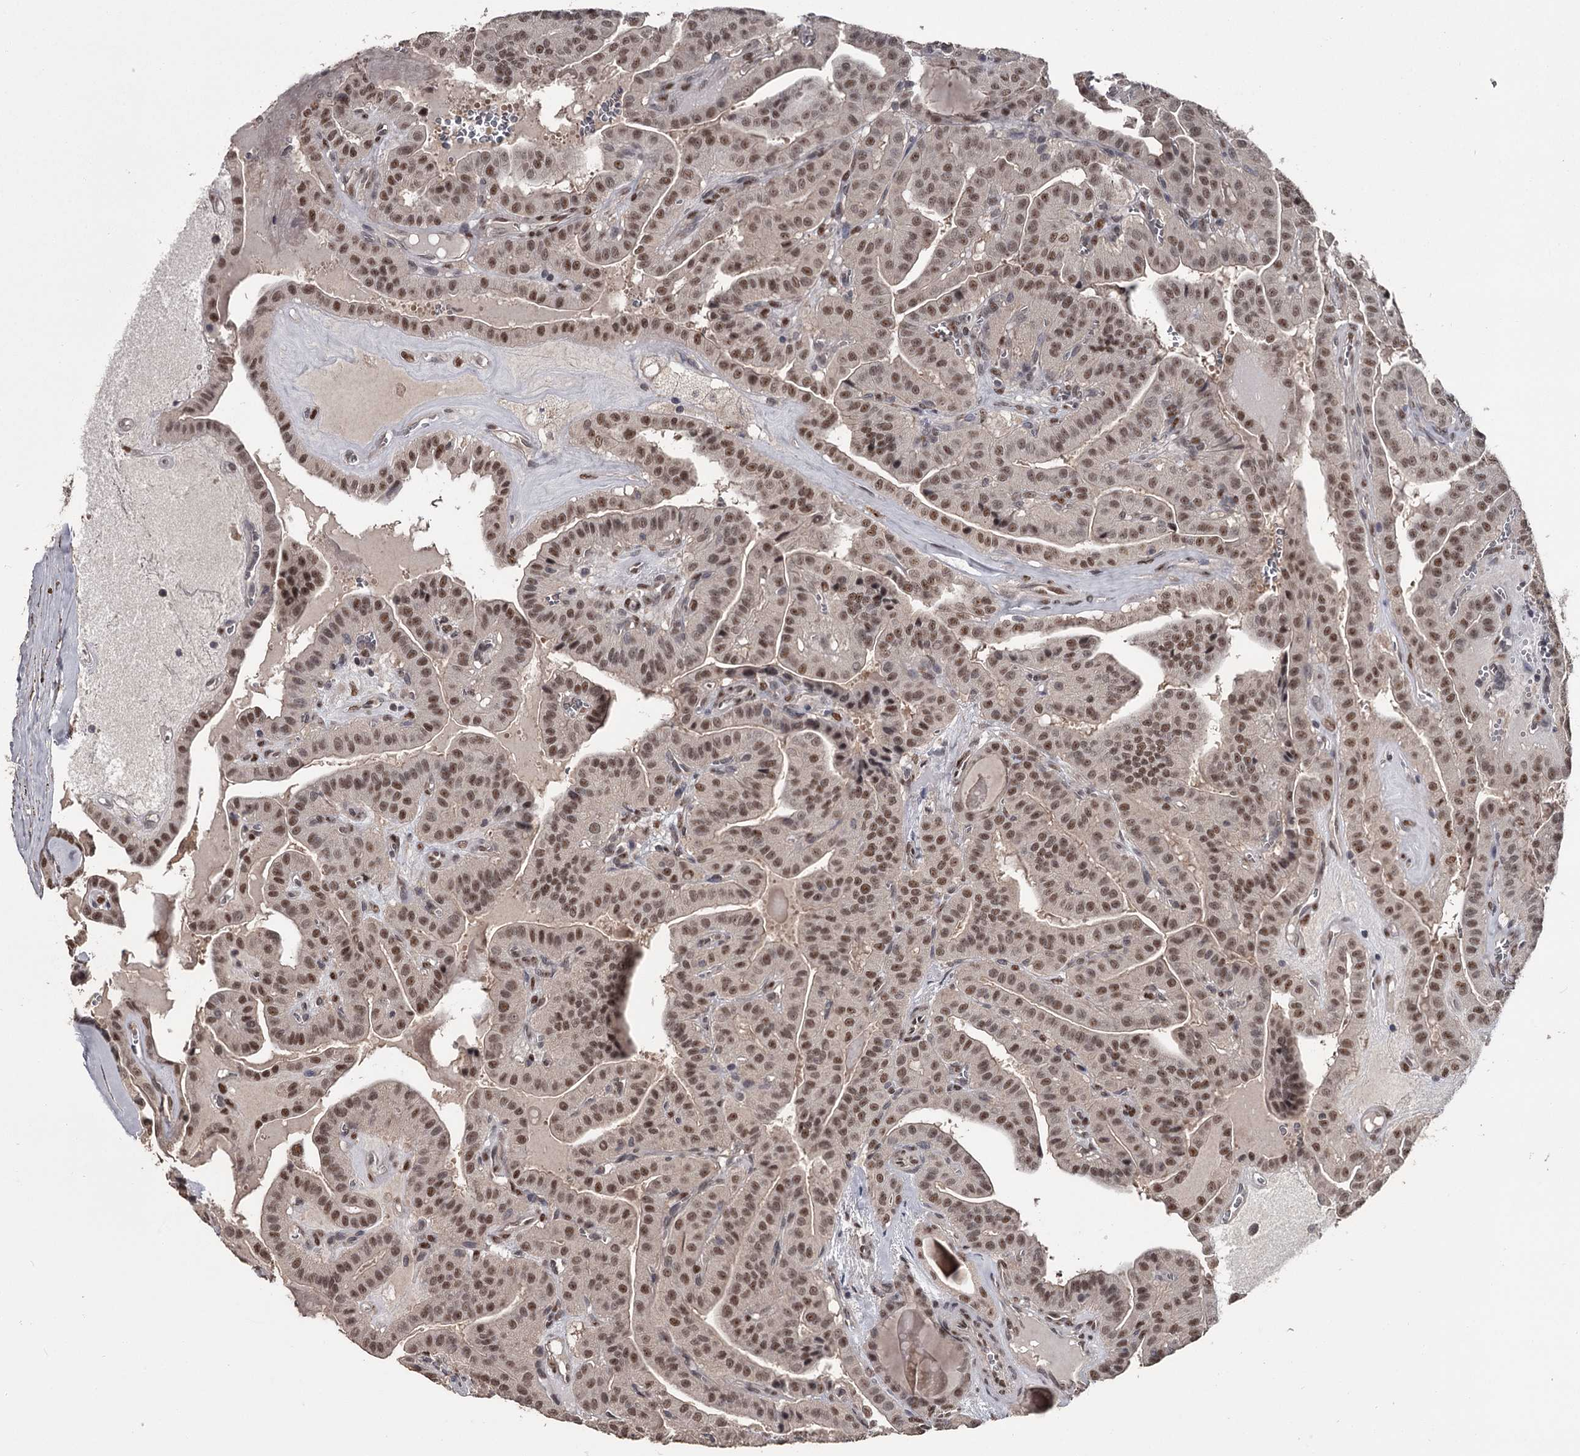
{"staining": {"intensity": "moderate", "quantity": ">75%", "location": "nuclear"}, "tissue": "thyroid cancer", "cell_type": "Tumor cells", "image_type": "cancer", "snomed": [{"axis": "morphology", "description": "Papillary adenocarcinoma, NOS"}, {"axis": "topography", "description": "Thyroid gland"}], "caption": "Human papillary adenocarcinoma (thyroid) stained for a protein (brown) shows moderate nuclear positive staining in about >75% of tumor cells.", "gene": "PRPF40B", "patient": {"sex": "male", "age": 52}}